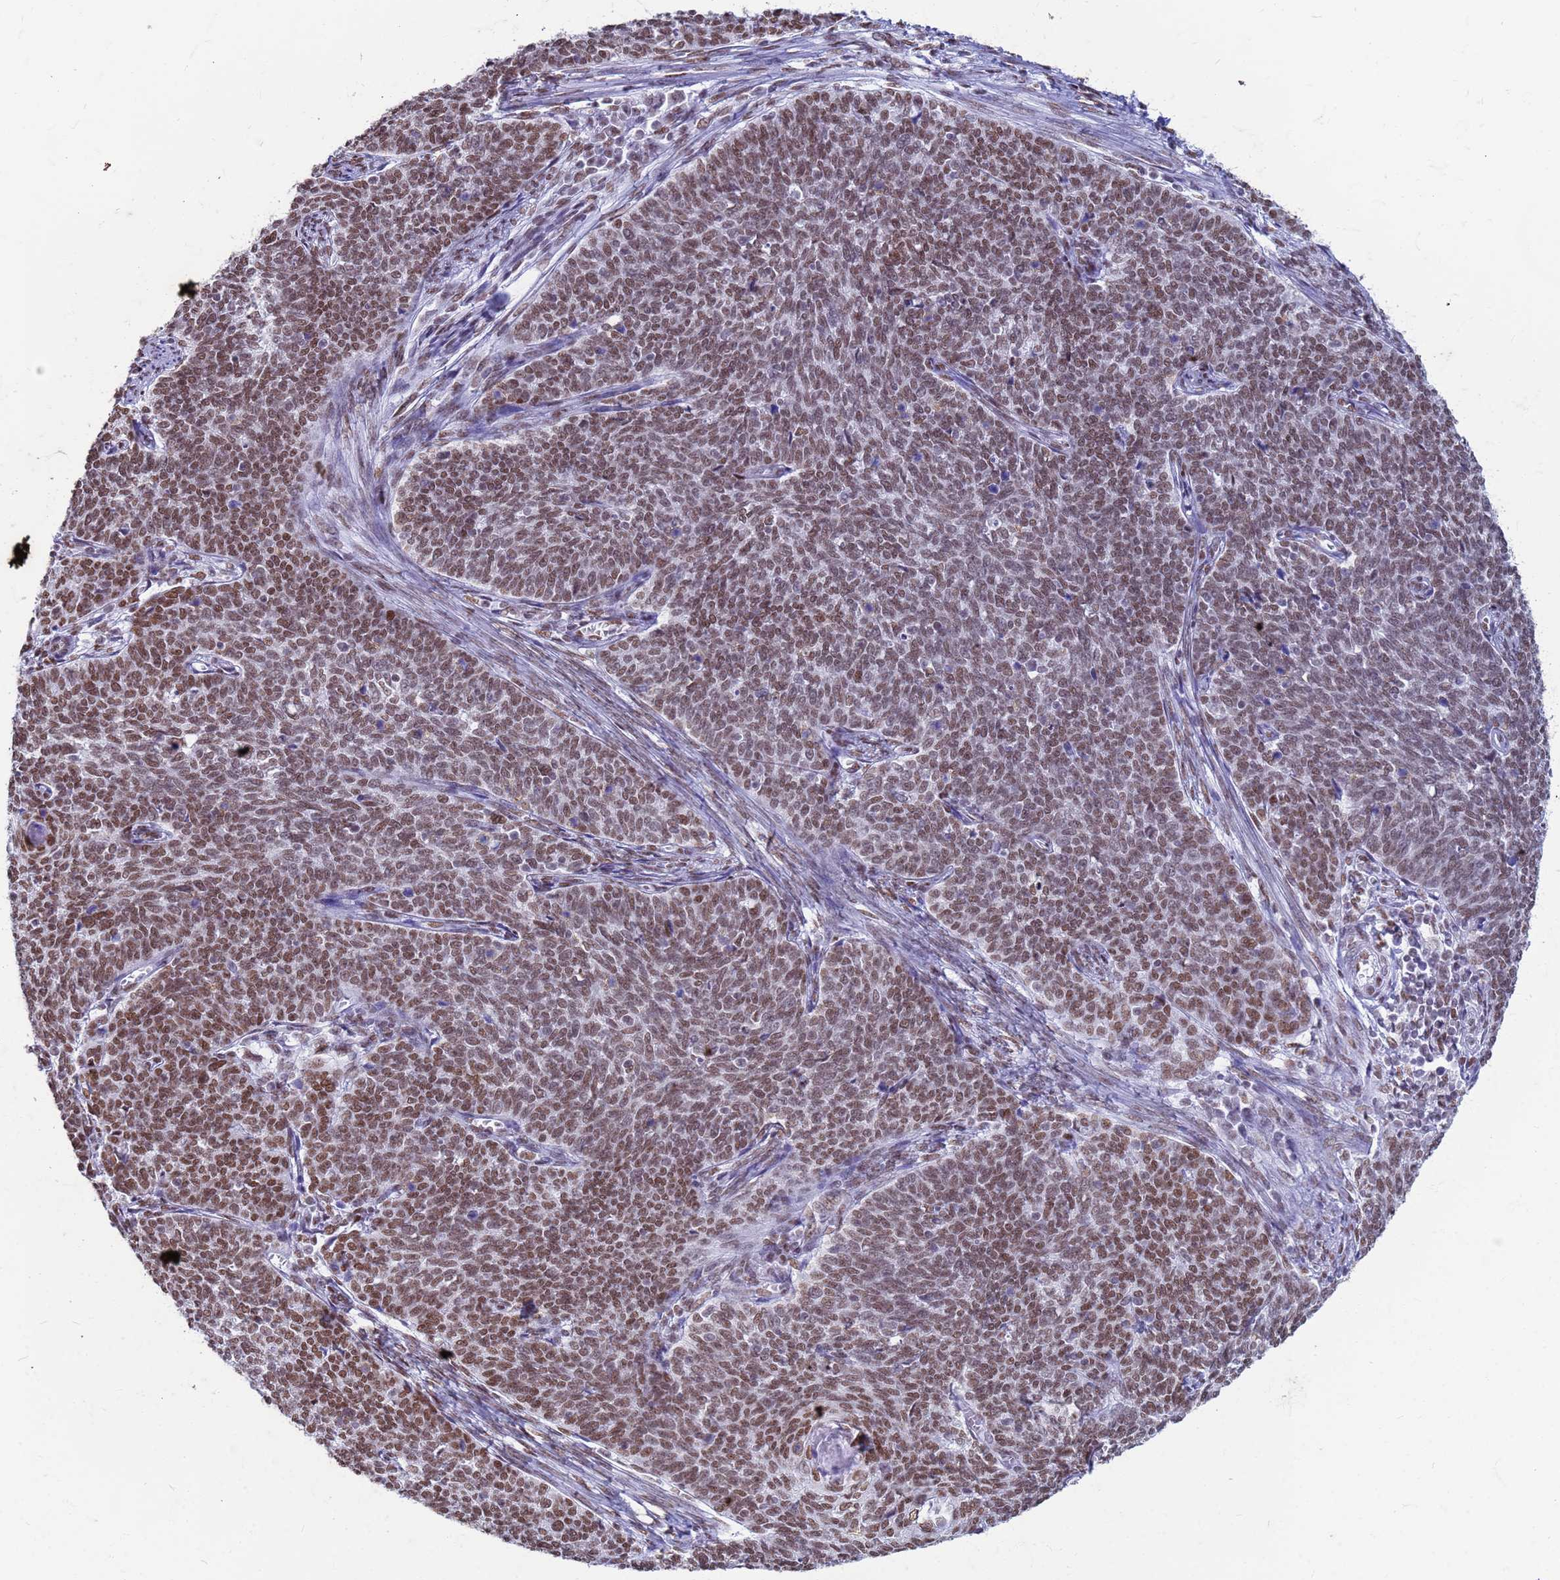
{"staining": {"intensity": "moderate", "quantity": ">75%", "location": "nuclear"}, "tissue": "cervical cancer", "cell_type": "Tumor cells", "image_type": "cancer", "snomed": [{"axis": "morphology", "description": "Squamous cell carcinoma, NOS"}, {"axis": "topography", "description": "Cervix"}], "caption": "Cervical cancer tissue exhibits moderate nuclear staining in approximately >75% of tumor cells, visualized by immunohistochemistry. (Stains: DAB (3,3'-diaminobenzidine) in brown, nuclei in blue, Microscopy: brightfield microscopy at high magnification).", "gene": "FAM170B", "patient": {"sex": "female", "age": 39}}